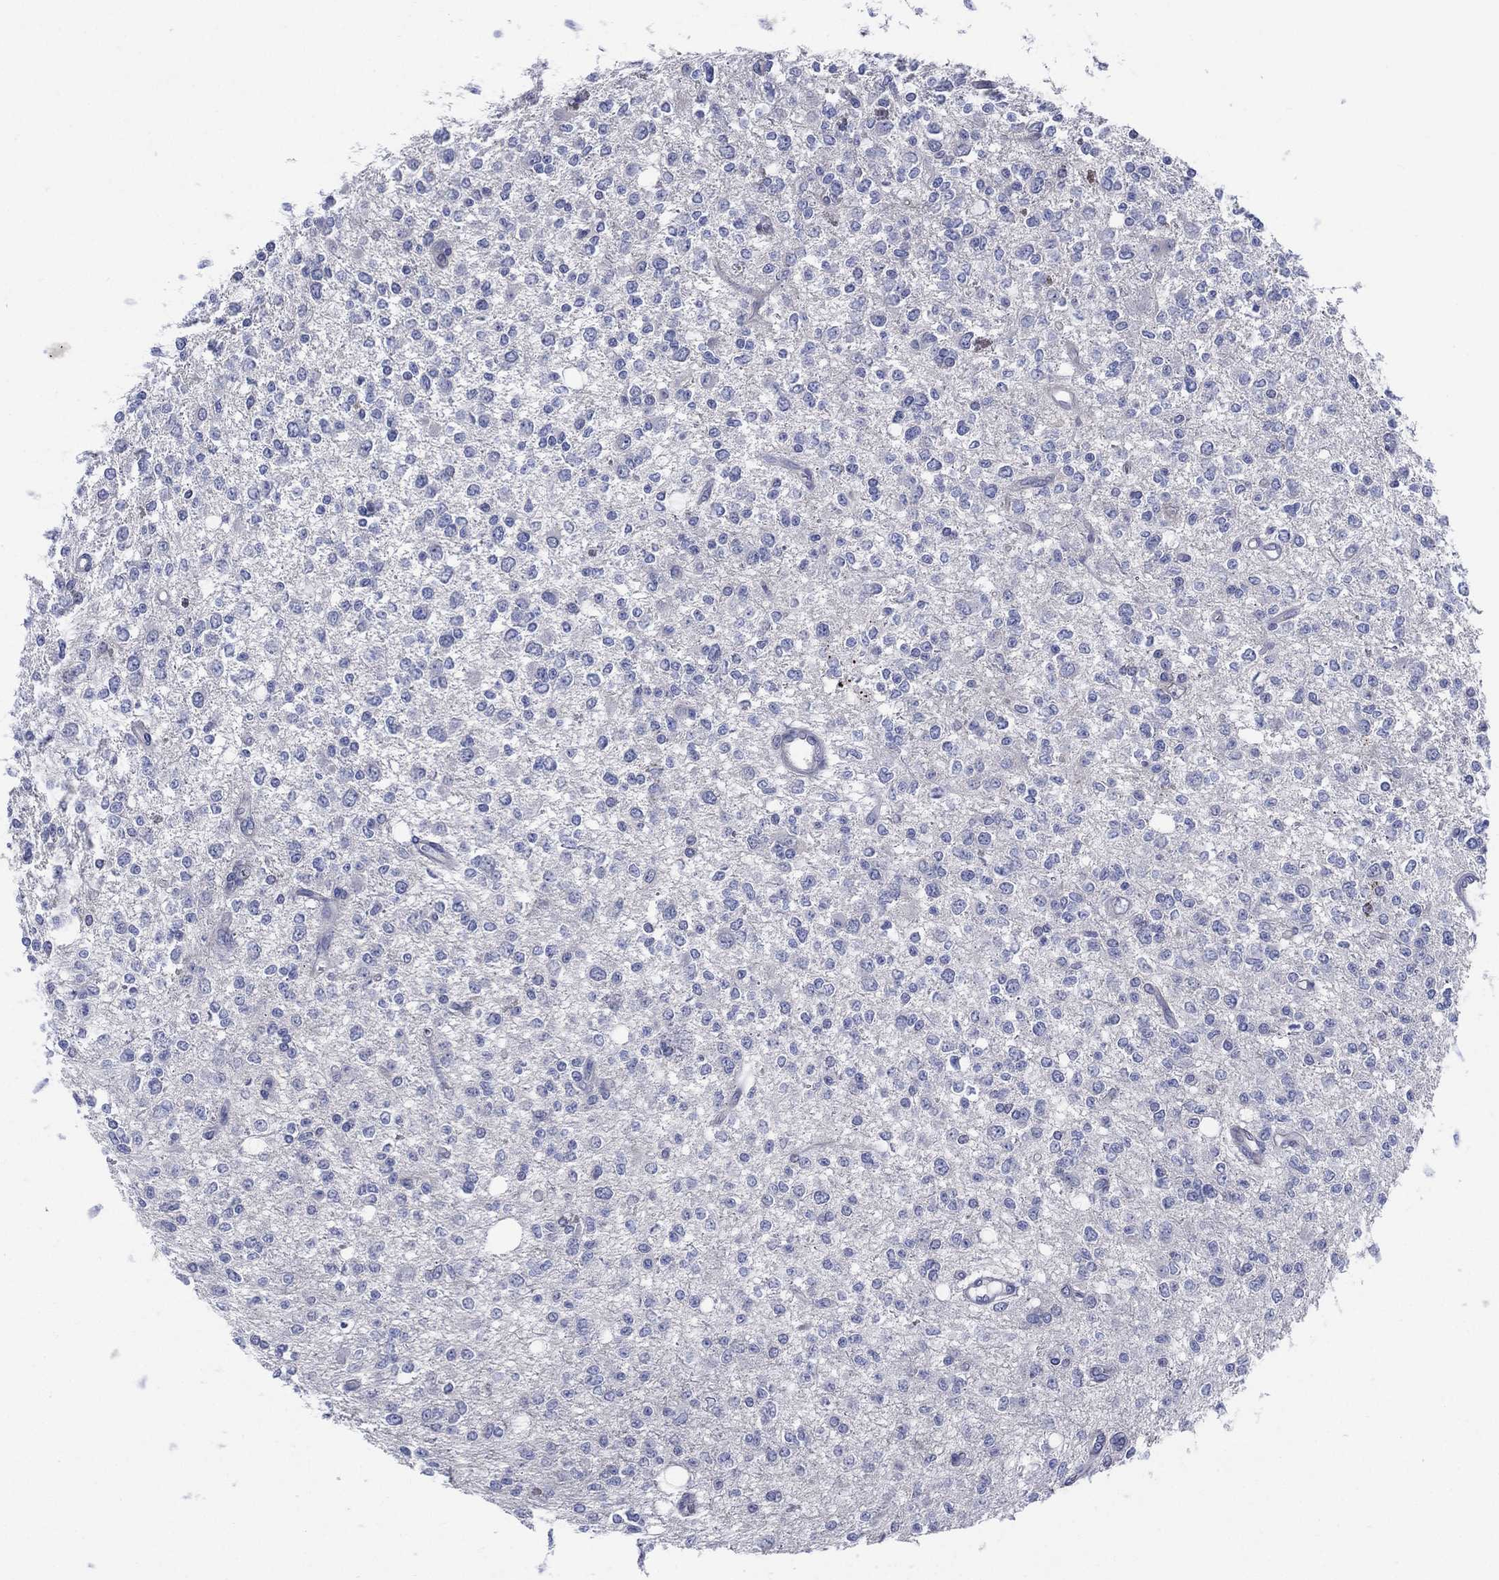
{"staining": {"intensity": "negative", "quantity": "none", "location": "none"}, "tissue": "glioma", "cell_type": "Tumor cells", "image_type": "cancer", "snomed": [{"axis": "morphology", "description": "Glioma, malignant, Low grade"}, {"axis": "topography", "description": "Brain"}], "caption": "The immunohistochemistry (IHC) histopathology image has no significant positivity in tumor cells of glioma tissue.", "gene": "C5orf46", "patient": {"sex": "male", "age": 67}}